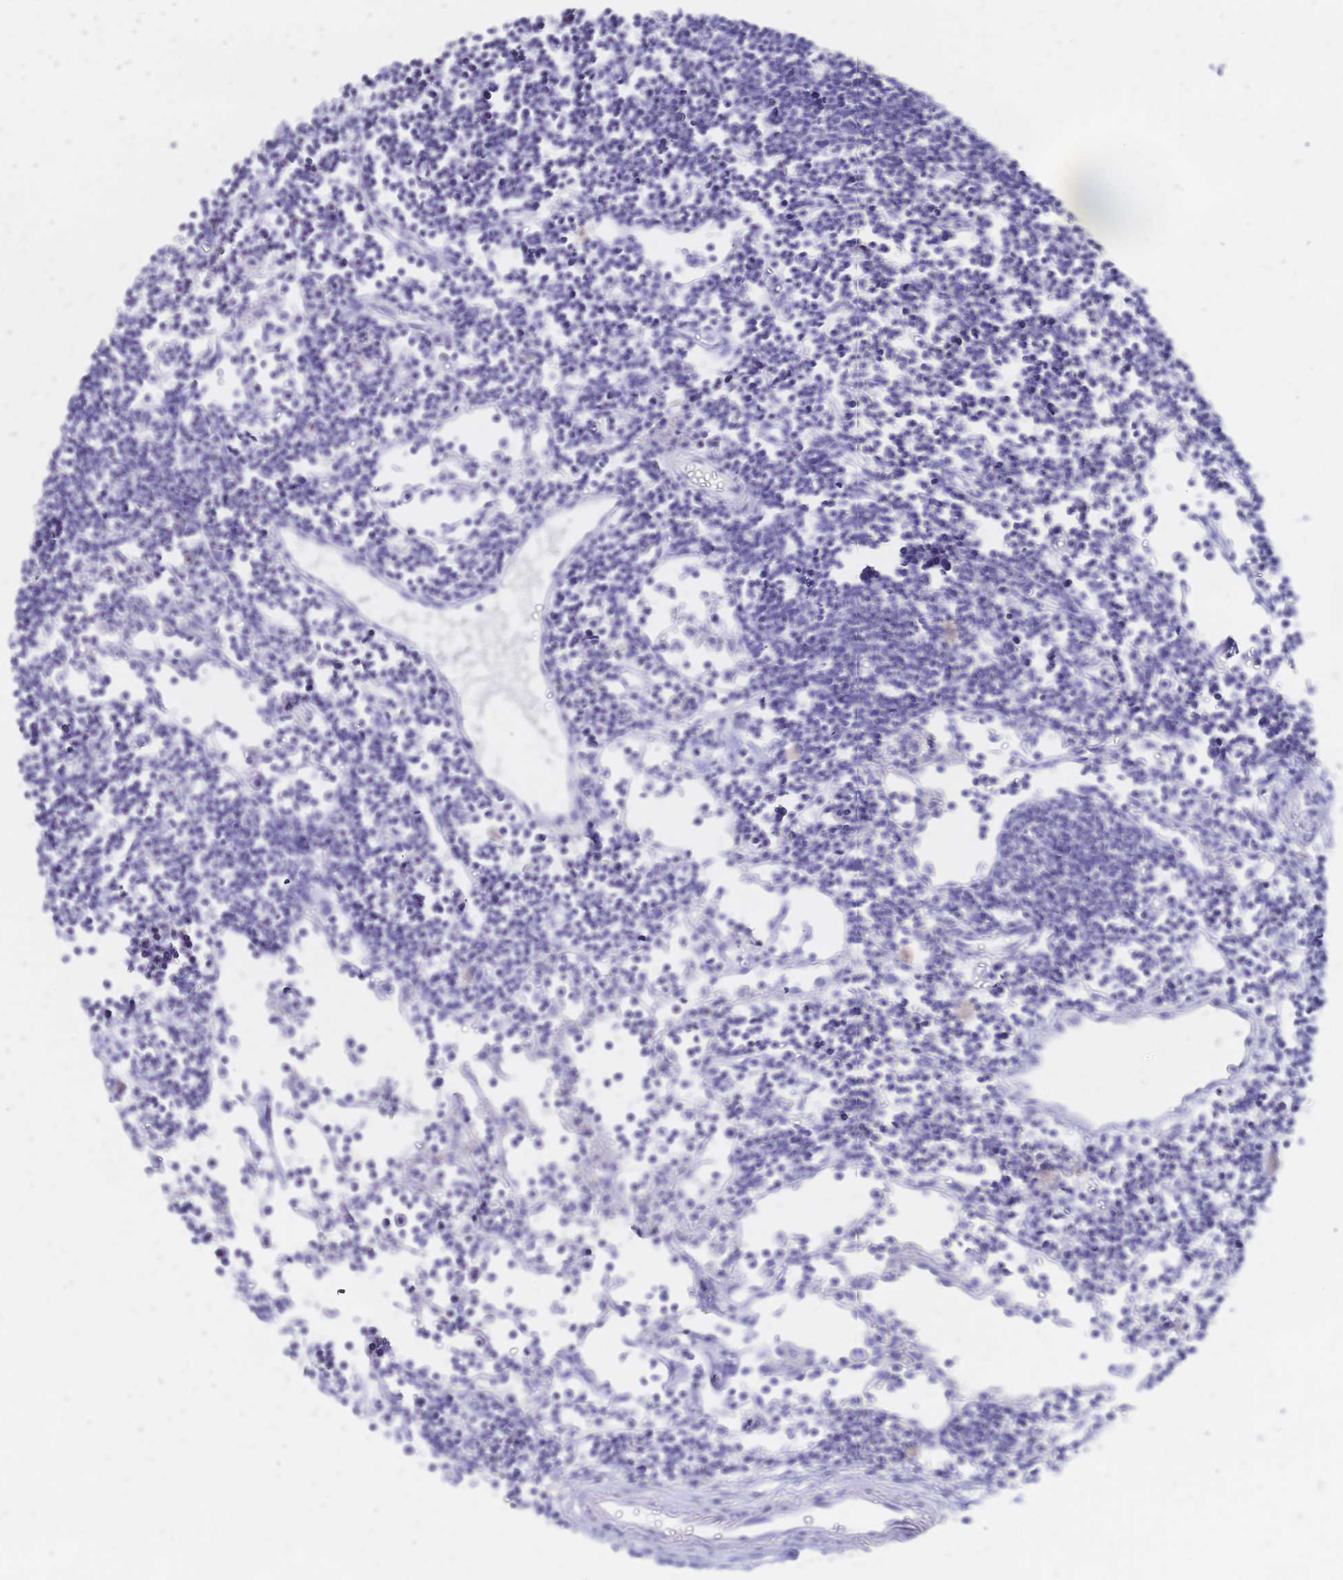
{"staining": {"intensity": "negative", "quantity": "none", "location": "none"}, "tissue": "lymph node", "cell_type": "Germinal center cells", "image_type": "normal", "snomed": [{"axis": "morphology", "description": "Normal tissue, NOS"}, {"axis": "topography", "description": "Lymph node"}], "caption": "Germinal center cells show no significant protein expression in benign lymph node. Brightfield microscopy of immunohistochemistry (IHC) stained with DAB (3,3'-diaminobenzidine) (brown) and hematoxylin (blue), captured at high magnification.", "gene": "DTNB", "patient": {"sex": "female", "age": 65}}